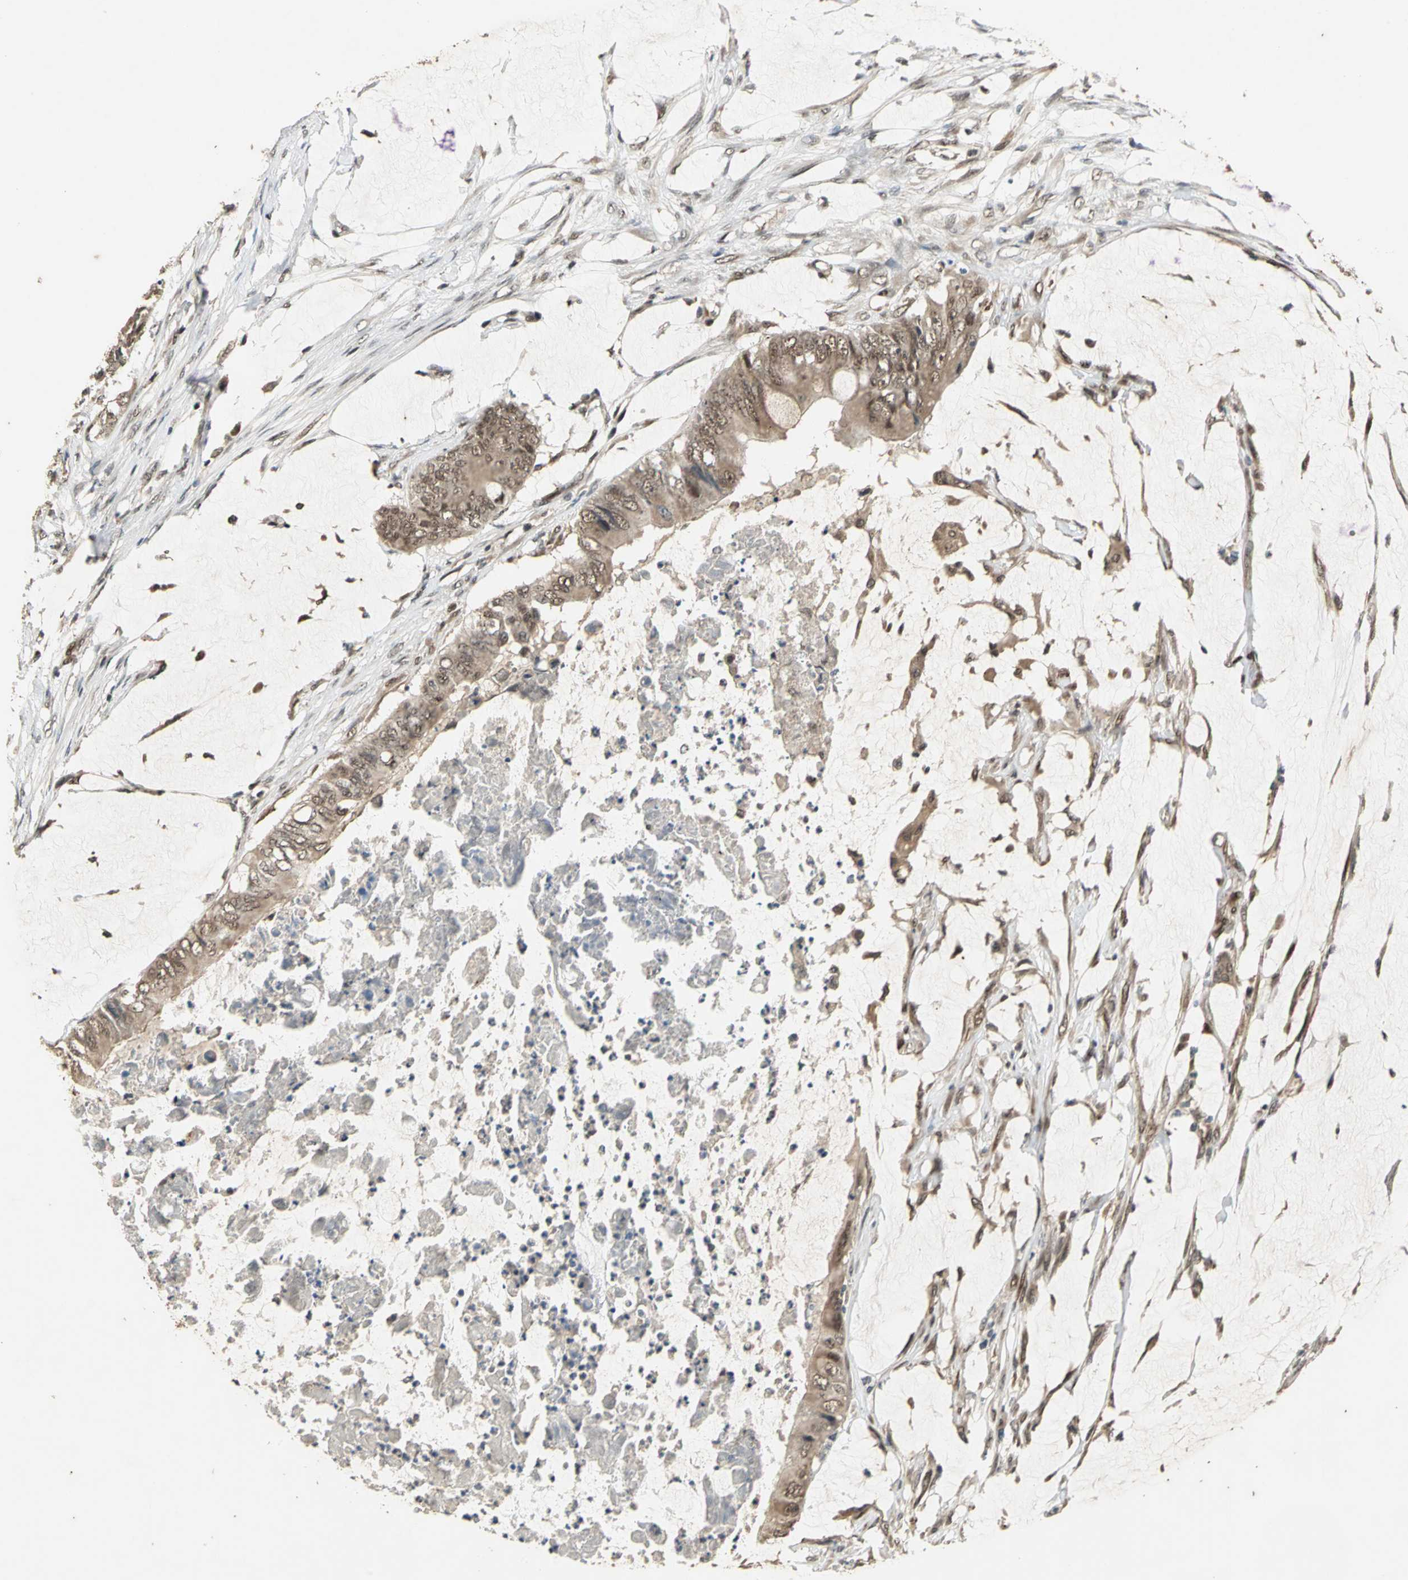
{"staining": {"intensity": "weak", "quantity": ">75%", "location": "cytoplasmic/membranous"}, "tissue": "colorectal cancer", "cell_type": "Tumor cells", "image_type": "cancer", "snomed": [{"axis": "morphology", "description": "Normal tissue, NOS"}, {"axis": "morphology", "description": "Adenocarcinoma, NOS"}, {"axis": "topography", "description": "Rectum"}, {"axis": "topography", "description": "Peripheral nerve tissue"}], "caption": "Immunohistochemical staining of colorectal cancer (adenocarcinoma) shows weak cytoplasmic/membranous protein expression in about >75% of tumor cells.", "gene": "NOTCH3", "patient": {"sex": "female", "age": 77}}